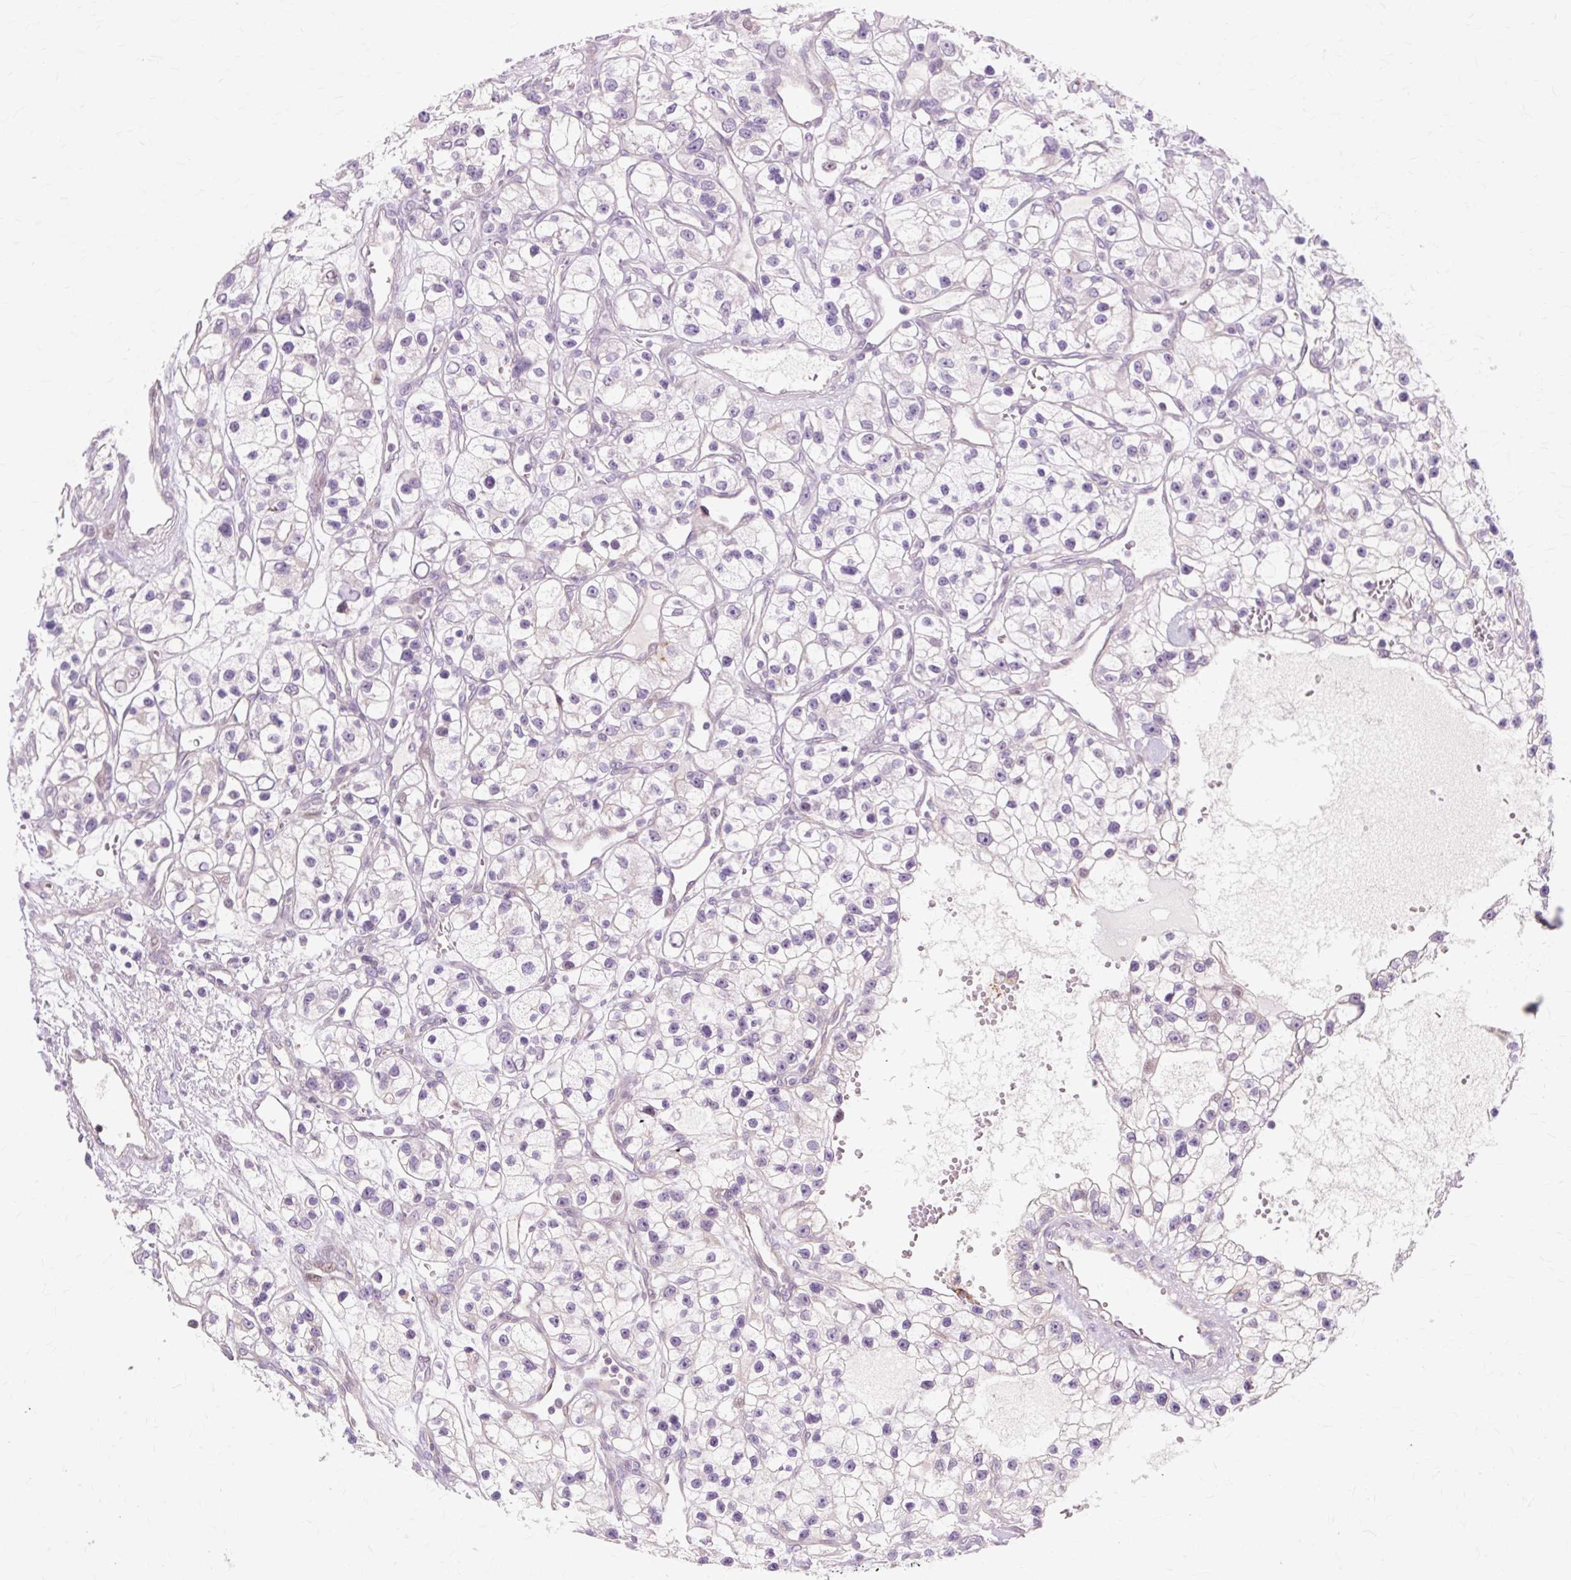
{"staining": {"intensity": "negative", "quantity": "none", "location": "none"}, "tissue": "renal cancer", "cell_type": "Tumor cells", "image_type": "cancer", "snomed": [{"axis": "morphology", "description": "Adenocarcinoma, NOS"}, {"axis": "topography", "description": "Kidney"}], "caption": "This is a photomicrograph of immunohistochemistry (IHC) staining of renal cancer (adenocarcinoma), which shows no expression in tumor cells.", "gene": "IRX2", "patient": {"sex": "female", "age": 57}}